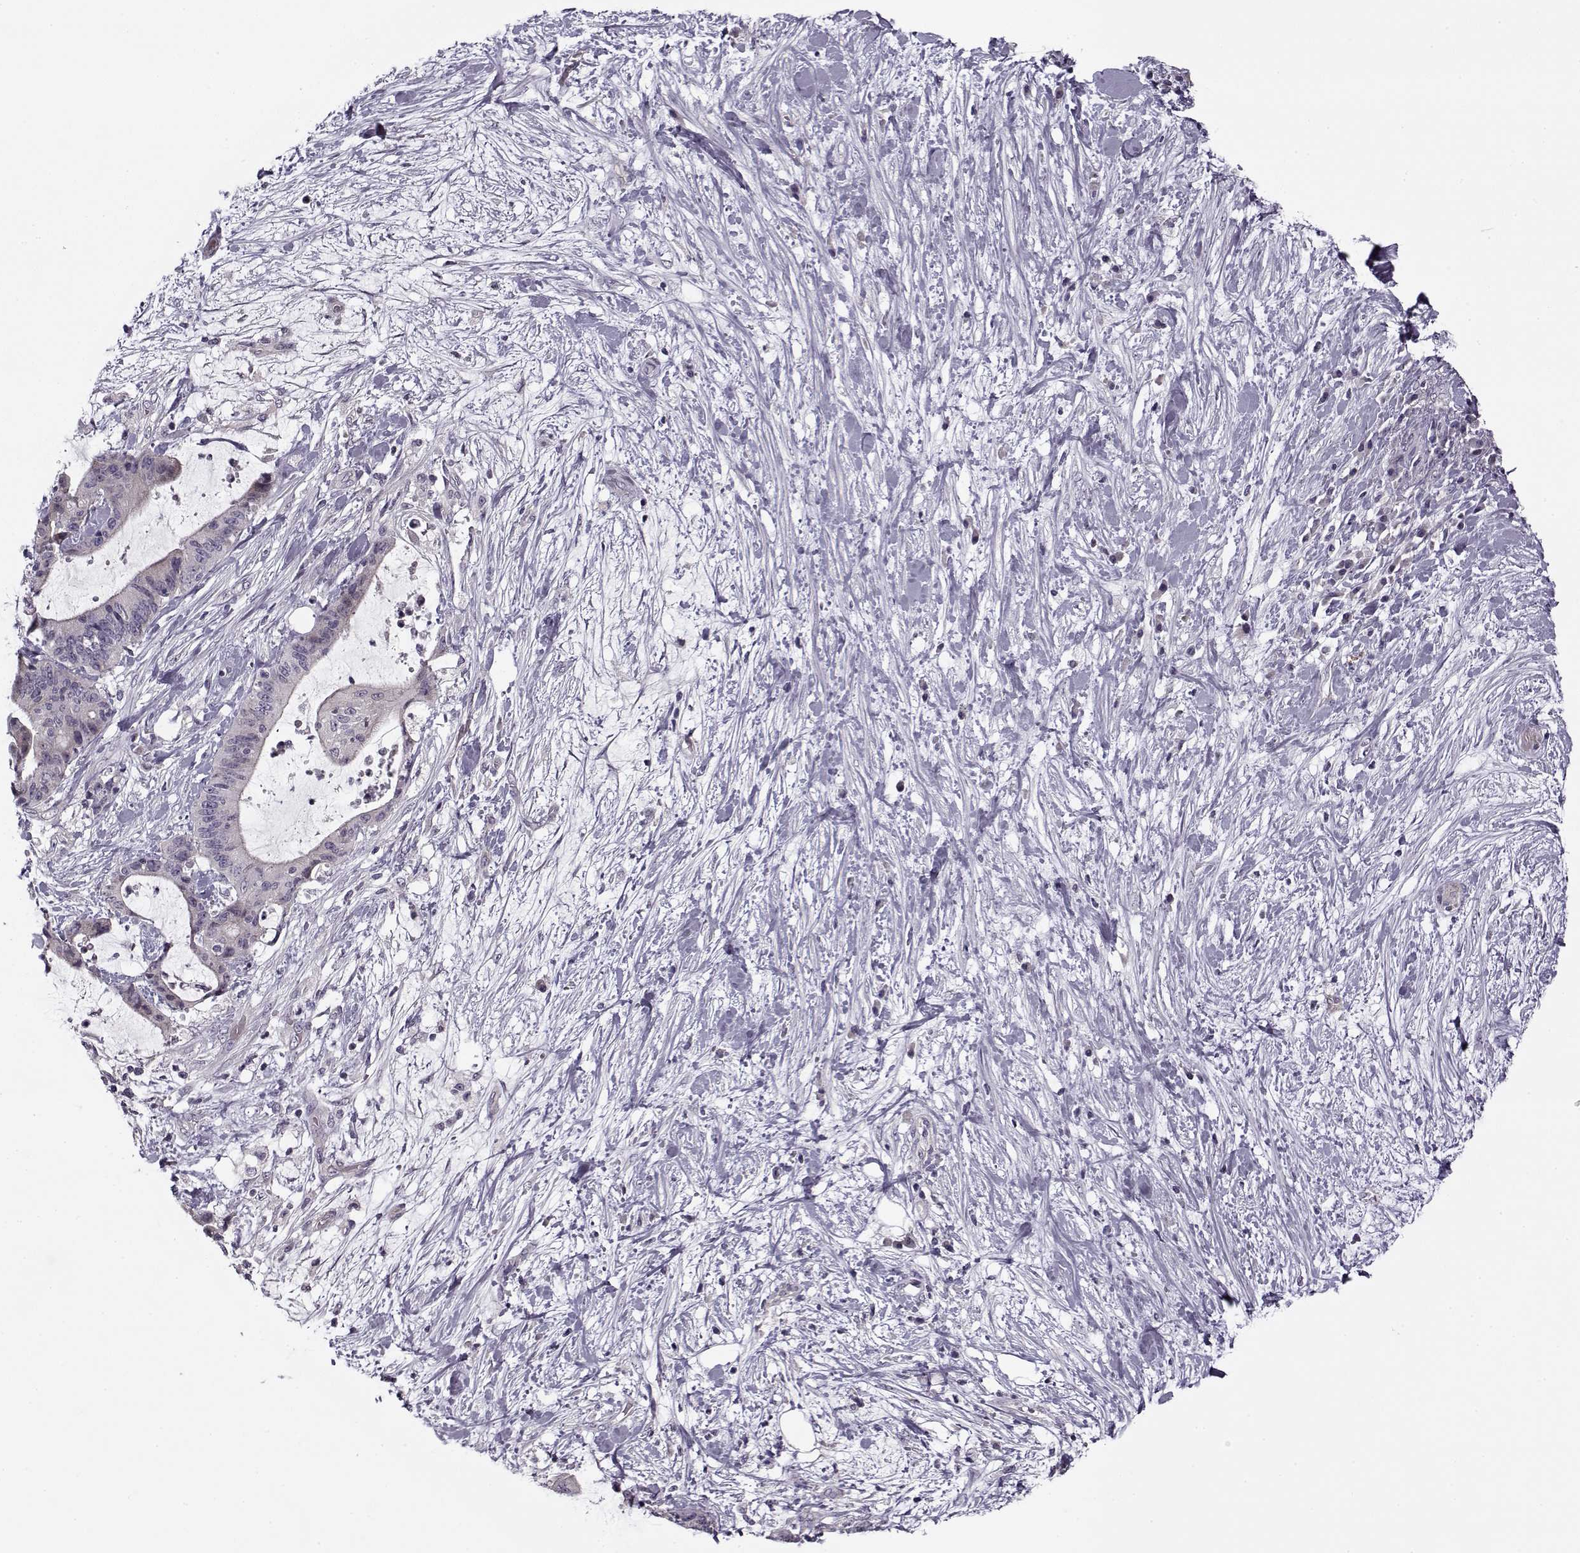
{"staining": {"intensity": "negative", "quantity": "none", "location": "none"}, "tissue": "liver cancer", "cell_type": "Tumor cells", "image_type": "cancer", "snomed": [{"axis": "morphology", "description": "Cholangiocarcinoma"}, {"axis": "topography", "description": "Liver"}], "caption": "Human liver cancer stained for a protein using immunohistochemistry (IHC) shows no positivity in tumor cells.", "gene": "PNMT", "patient": {"sex": "female", "age": 73}}